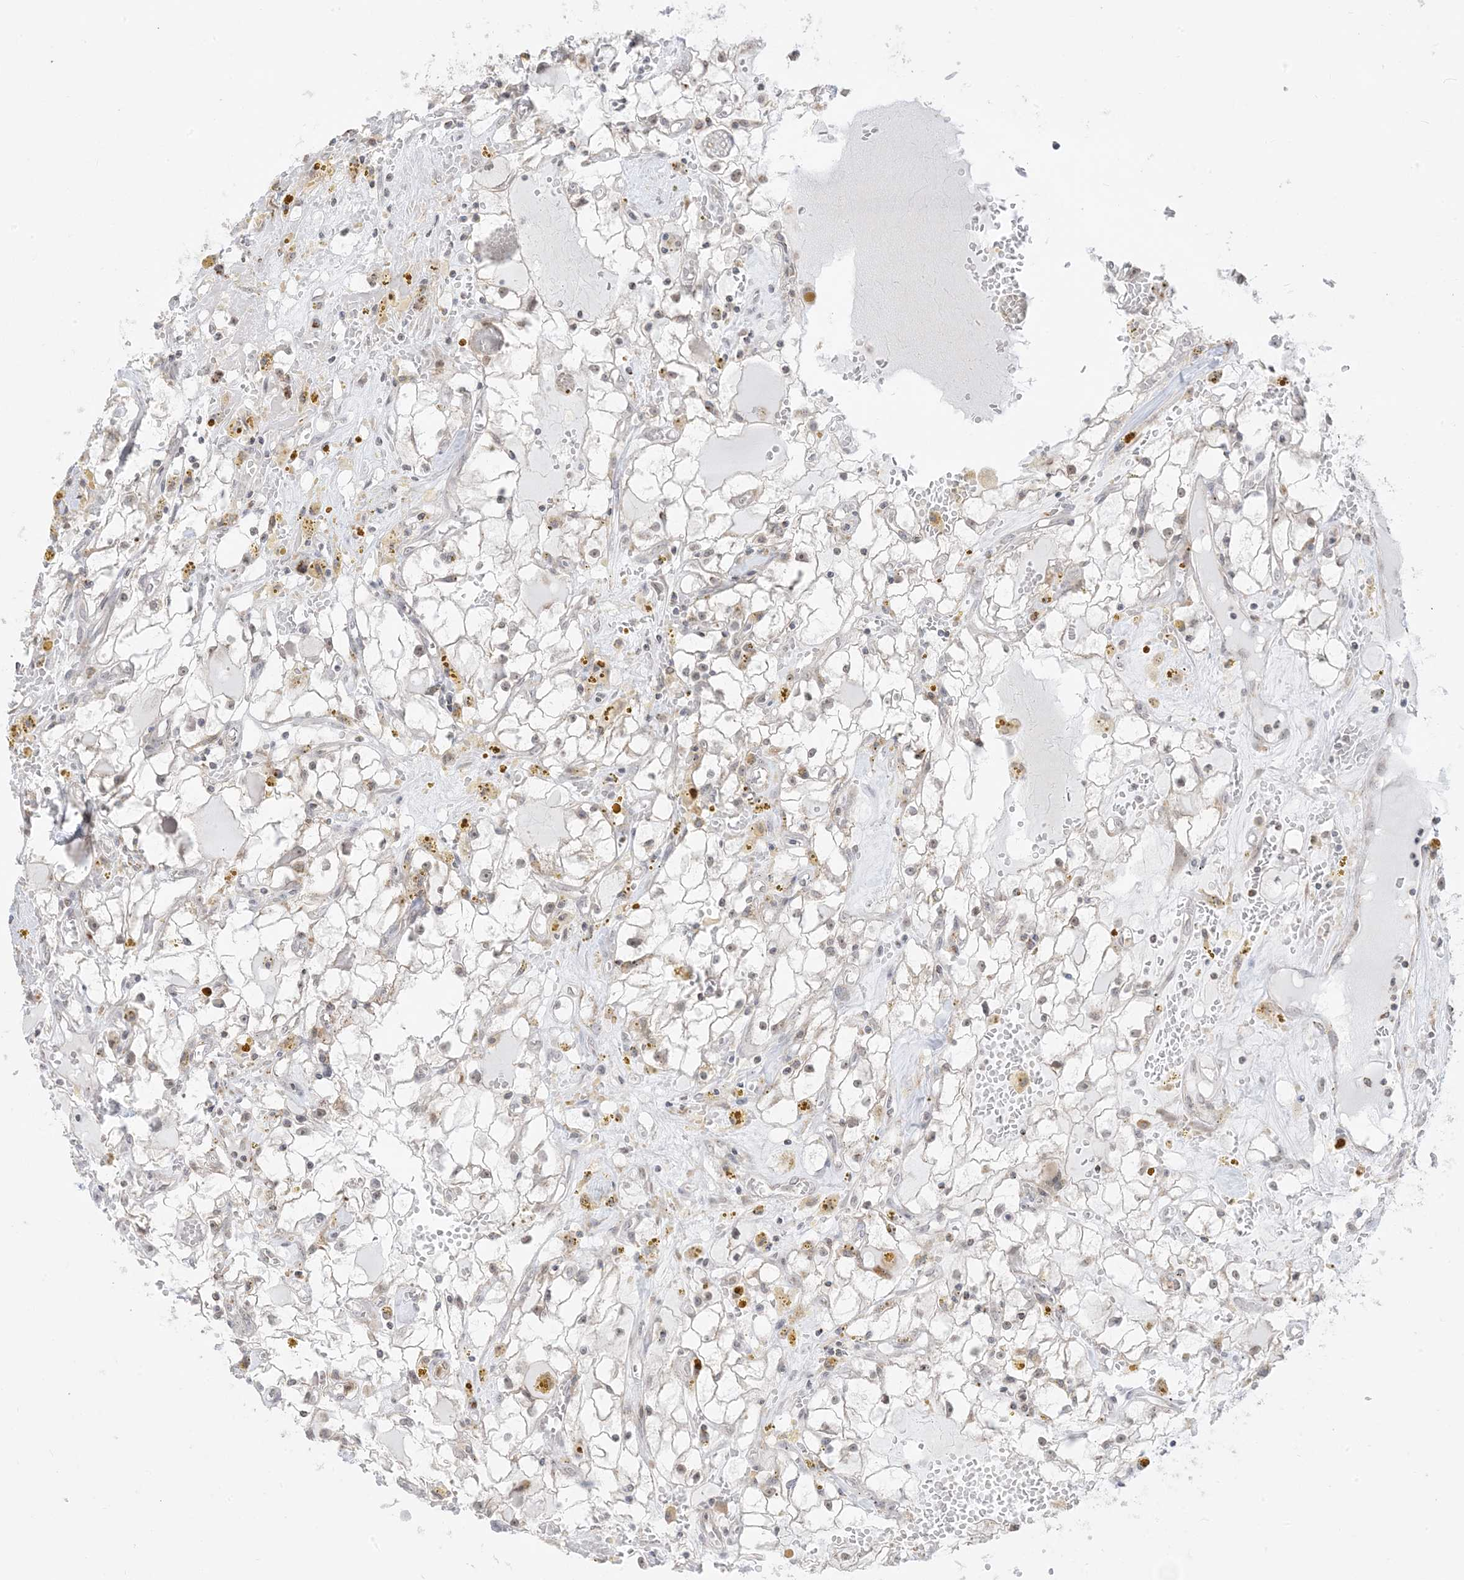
{"staining": {"intensity": "negative", "quantity": "none", "location": "none"}, "tissue": "renal cancer", "cell_type": "Tumor cells", "image_type": "cancer", "snomed": [{"axis": "morphology", "description": "Adenocarcinoma, NOS"}, {"axis": "topography", "description": "Kidney"}], "caption": "IHC of renal cancer (adenocarcinoma) displays no positivity in tumor cells.", "gene": "KANSL3", "patient": {"sex": "male", "age": 56}}